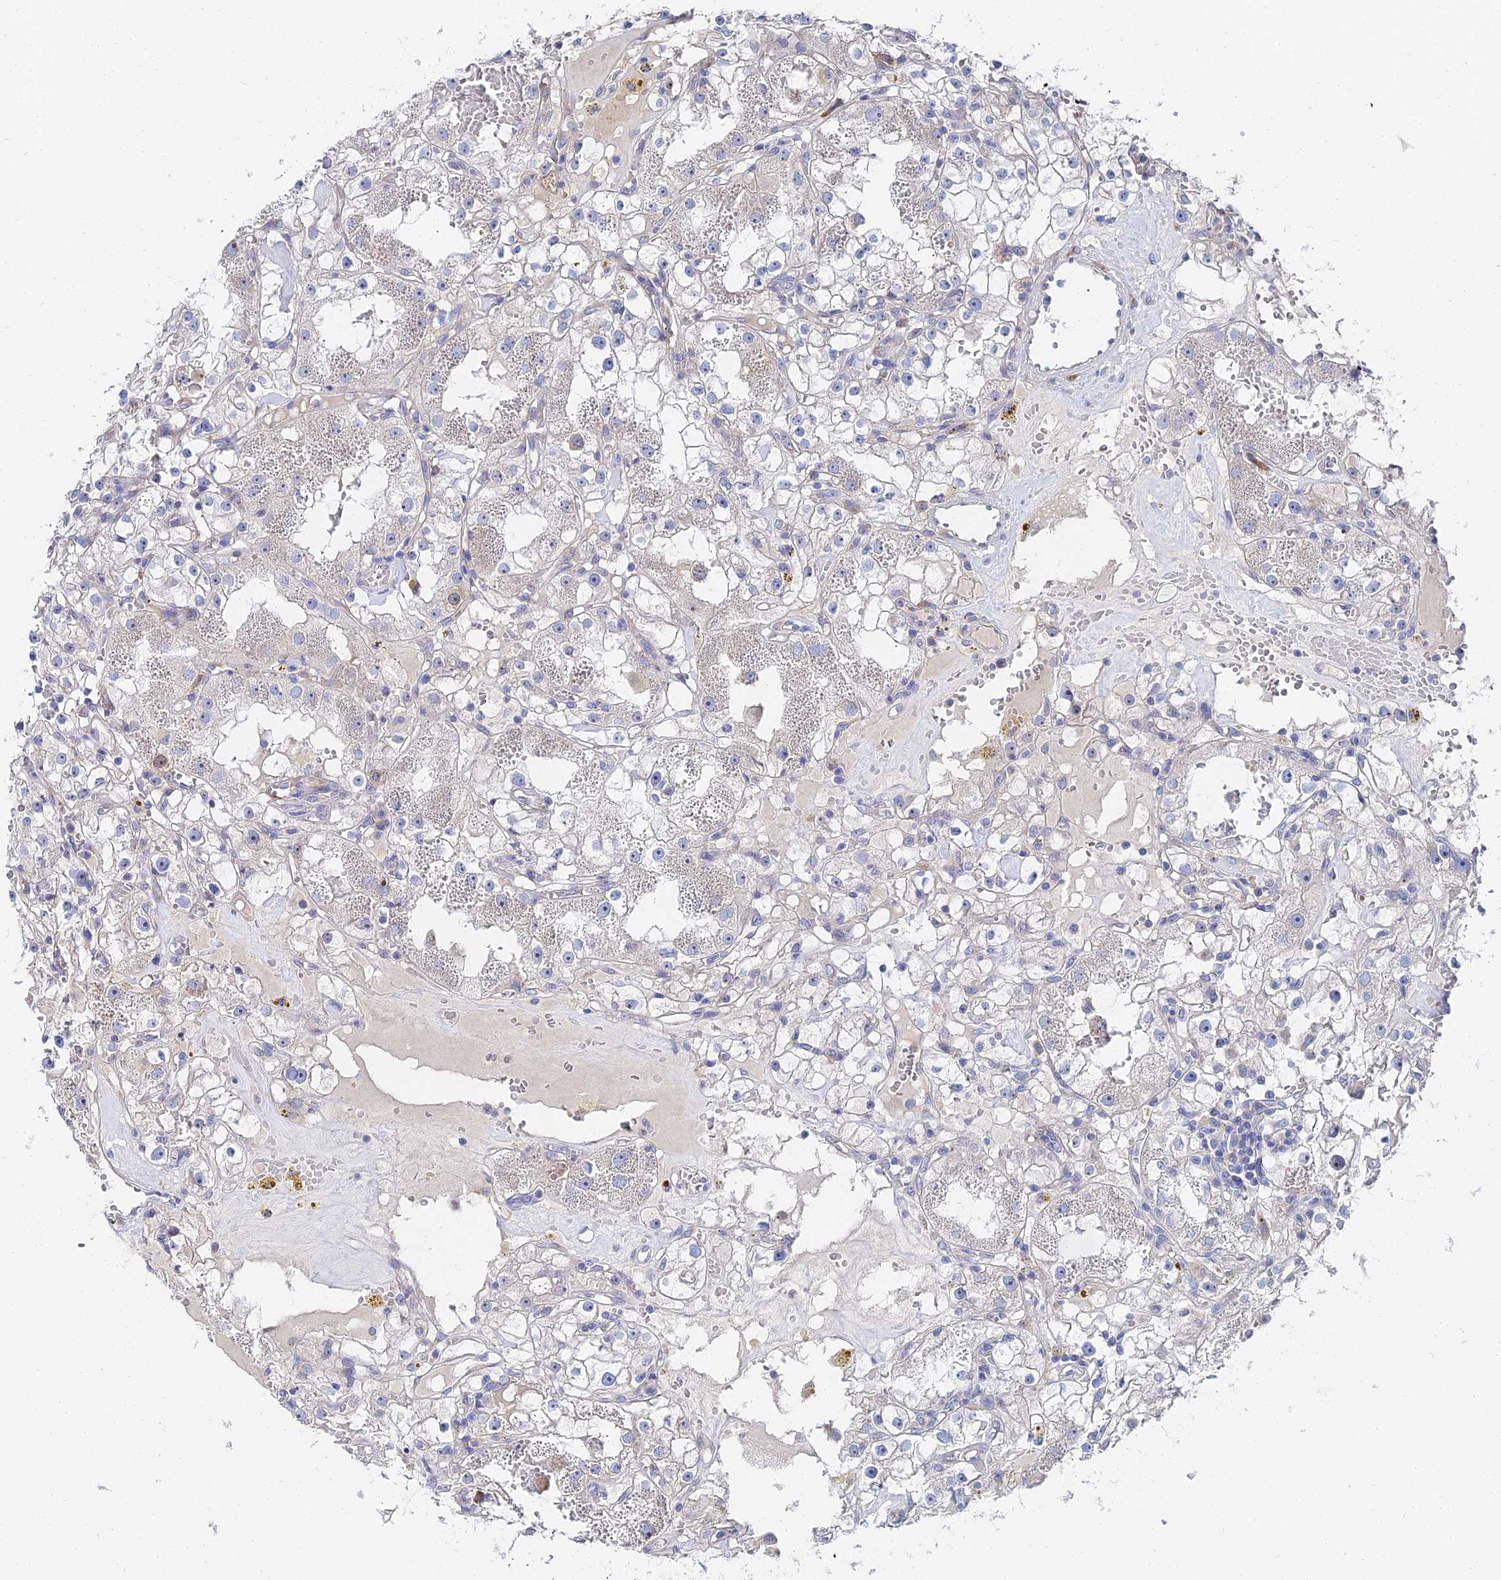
{"staining": {"intensity": "negative", "quantity": "none", "location": "none"}, "tissue": "renal cancer", "cell_type": "Tumor cells", "image_type": "cancer", "snomed": [{"axis": "morphology", "description": "Adenocarcinoma, NOS"}, {"axis": "topography", "description": "Kidney"}], "caption": "This is an IHC histopathology image of human renal adenocarcinoma. There is no expression in tumor cells.", "gene": "PTTG1", "patient": {"sex": "male", "age": 56}}